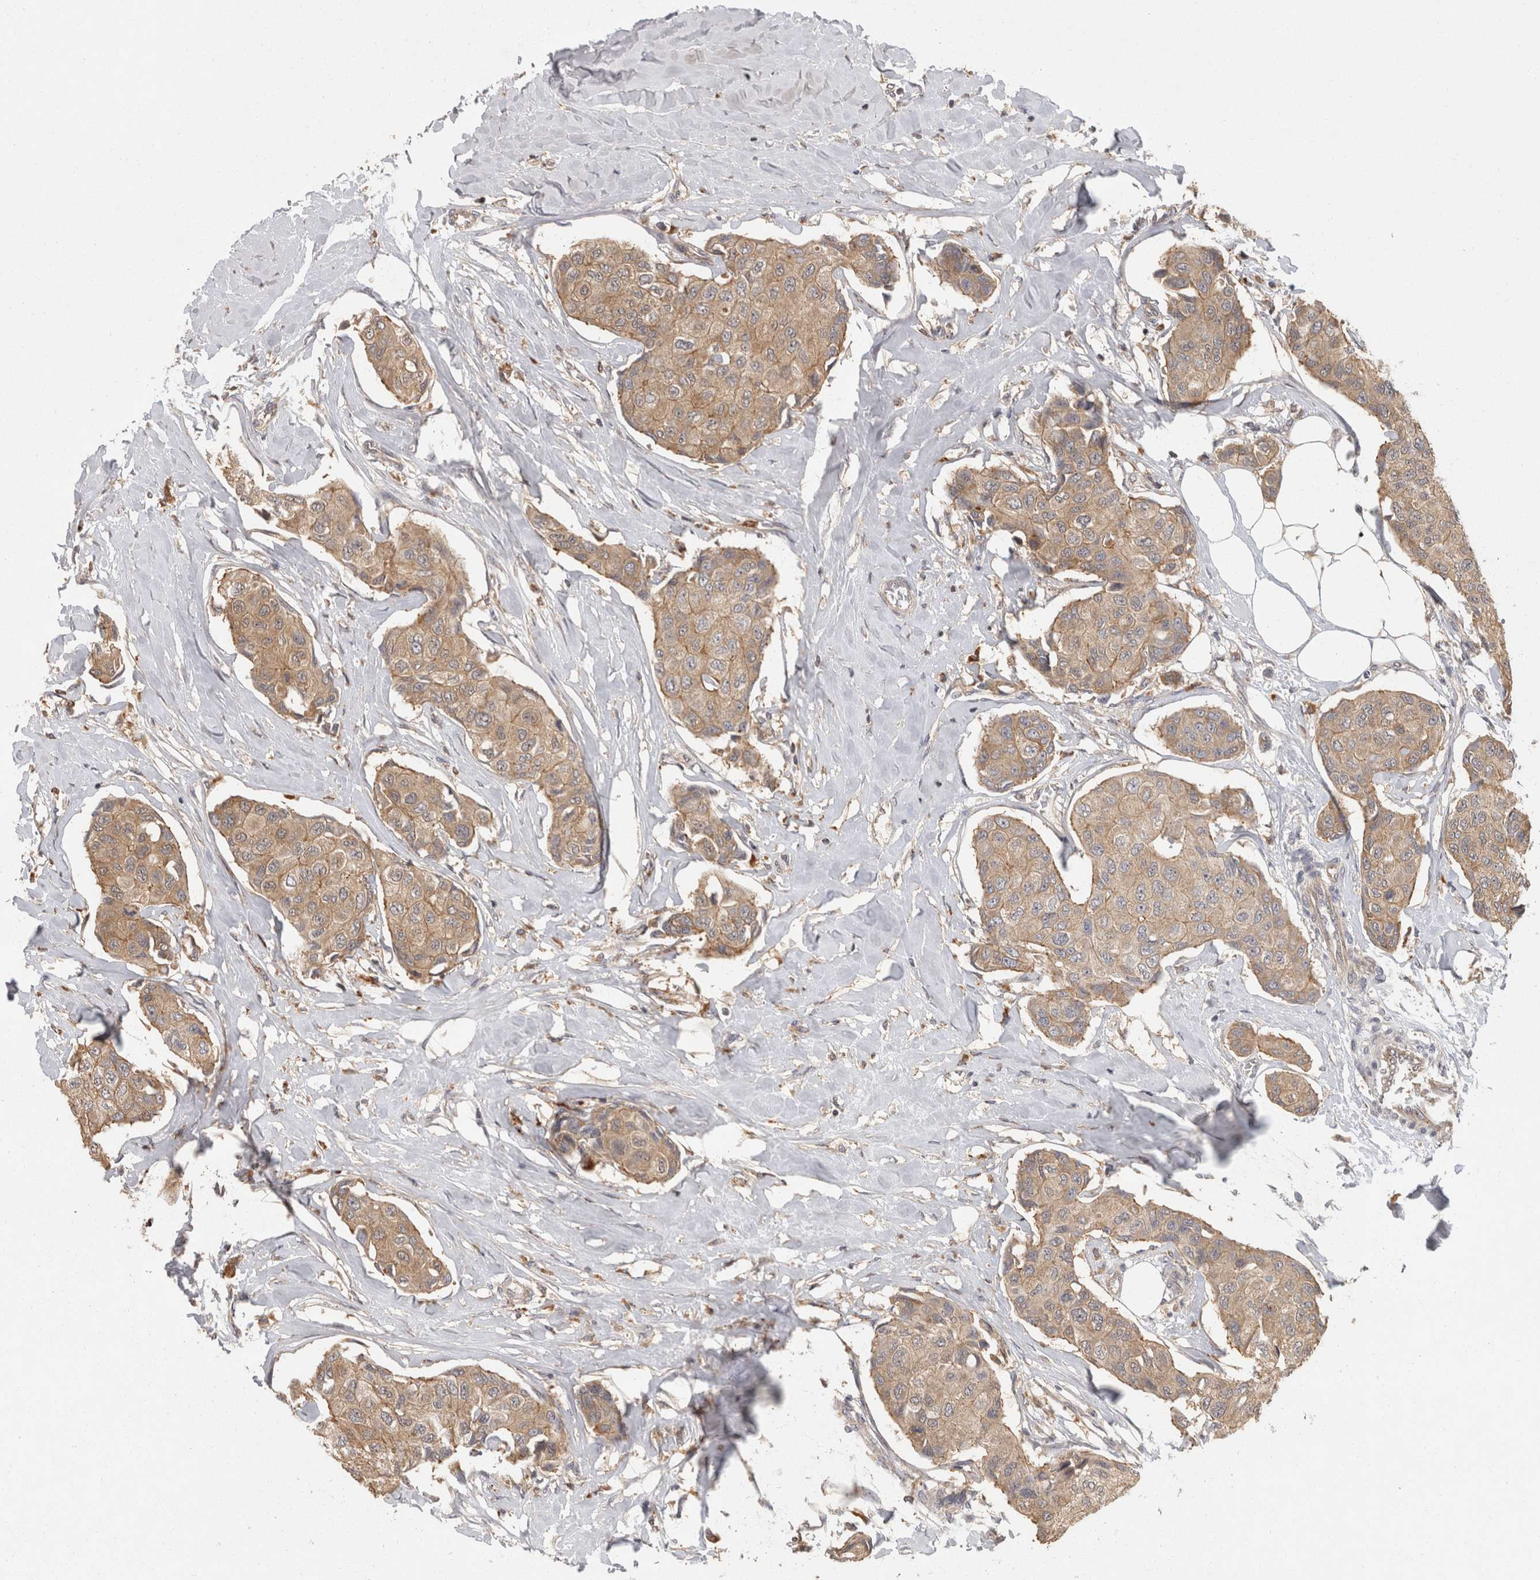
{"staining": {"intensity": "weak", "quantity": ">75%", "location": "cytoplasmic/membranous"}, "tissue": "breast cancer", "cell_type": "Tumor cells", "image_type": "cancer", "snomed": [{"axis": "morphology", "description": "Duct carcinoma"}, {"axis": "topography", "description": "Breast"}], "caption": "Breast cancer (intraductal carcinoma) tissue exhibits weak cytoplasmic/membranous positivity in about >75% of tumor cells, visualized by immunohistochemistry.", "gene": "ACAT2", "patient": {"sex": "female", "age": 80}}